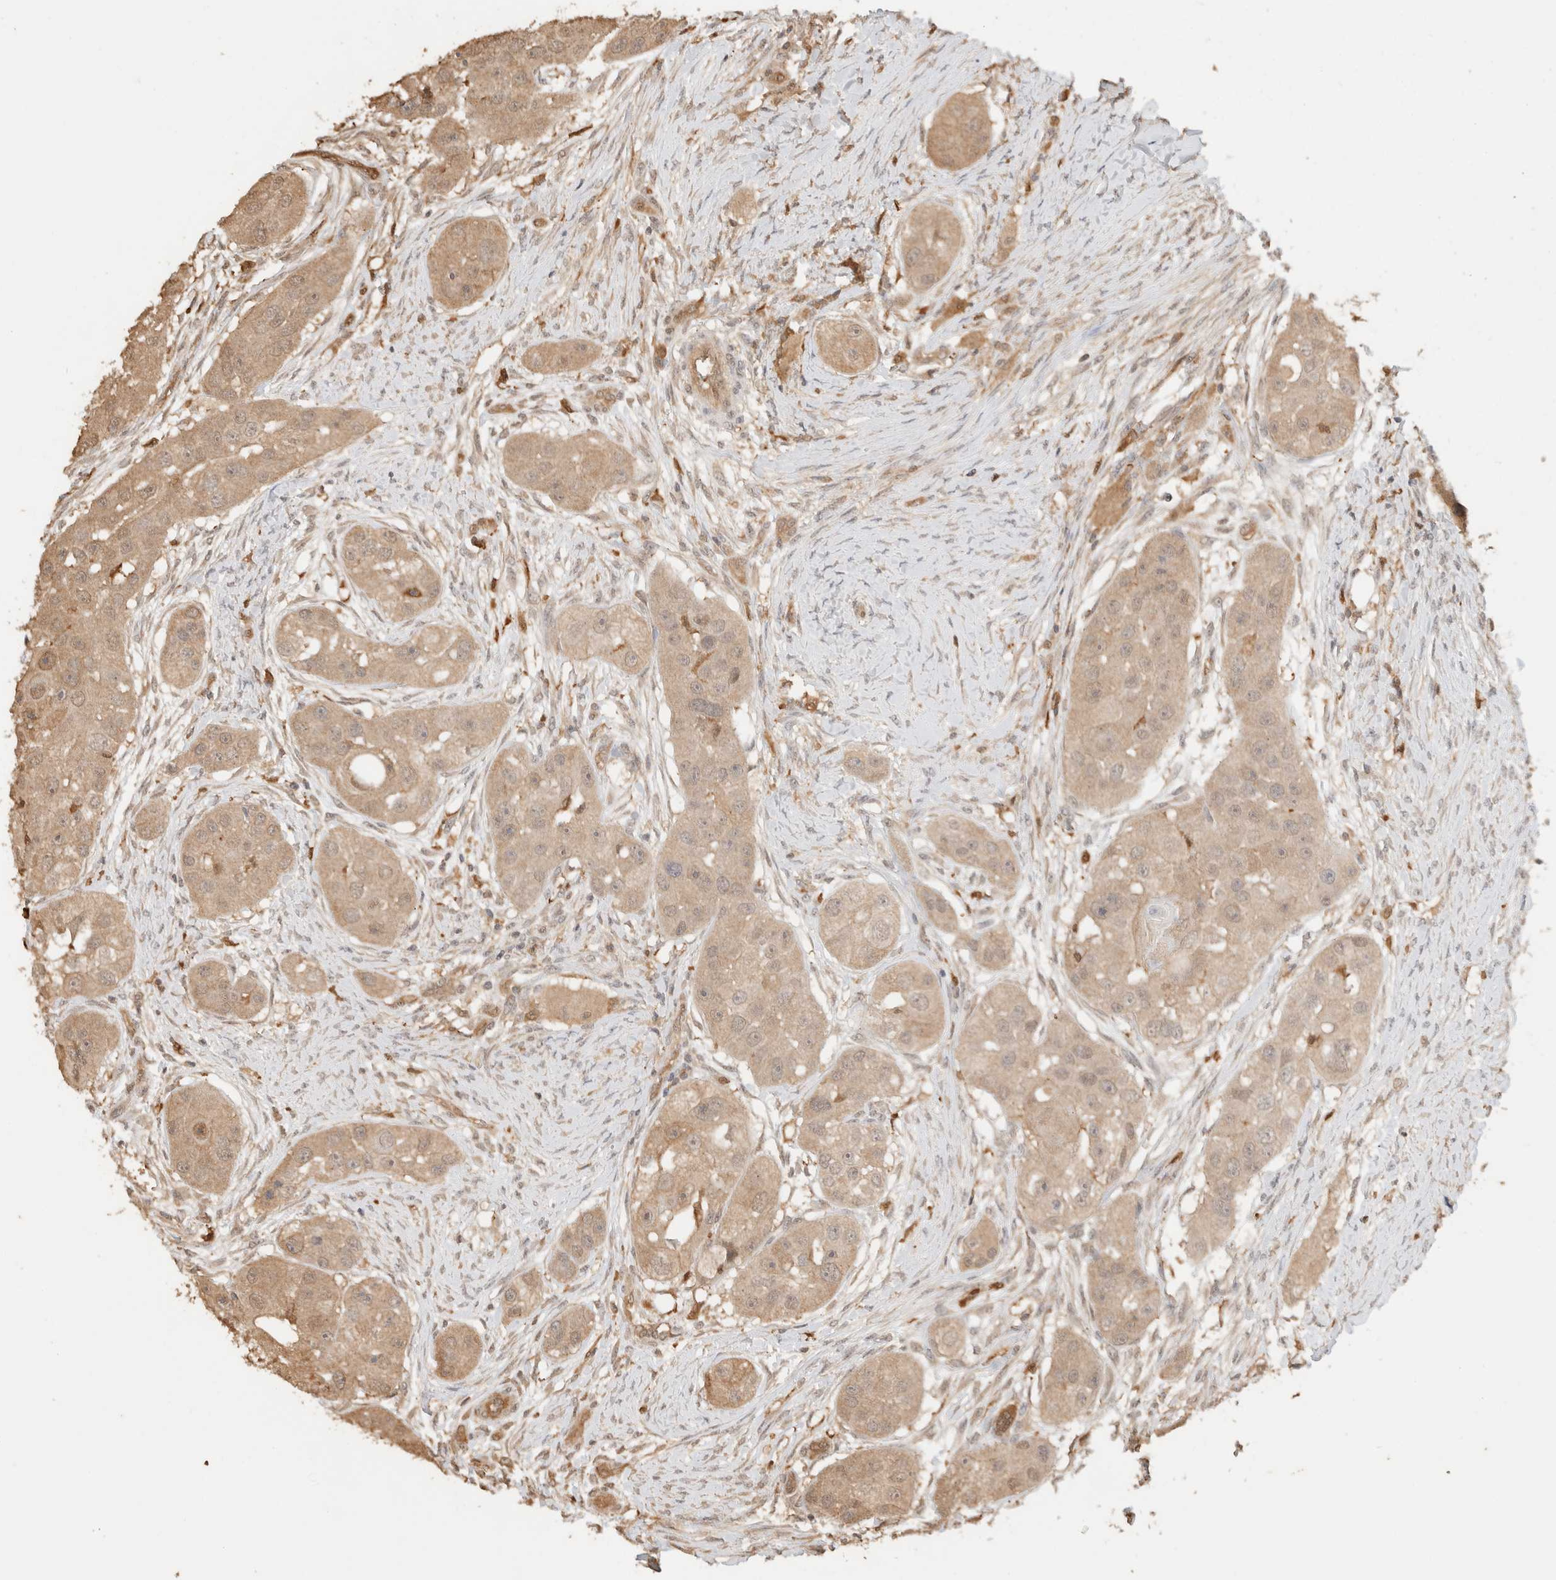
{"staining": {"intensity": "weak", "quantity": ">75%", "location": "cytoplasmic/membranous,nuclear"}, "tissue": "head and neck cancer", "cell_type": "Tumor cells", "image_type": "cancer", "snomed": [{"axis": "morphology", "description": "Normal tissue, NOS"}, {"axis": "morphology", "description": "Squamous cell carcinoma, NOS"}, {"axis": "topography", "description": "Skeletal muscle"}, {"axis": "topography", "description": "Head-Neck"}], "caption": "DAB (3,3'-diaminobenzidine) immunohistochemical staining of human head and neck cancer reveals weak cytoplasmic/membranous and nuclear protein staining in approximately >75% of tumor cells.", "gene": "YWHAH", "patient": {"sex": "male", "age": 51}}